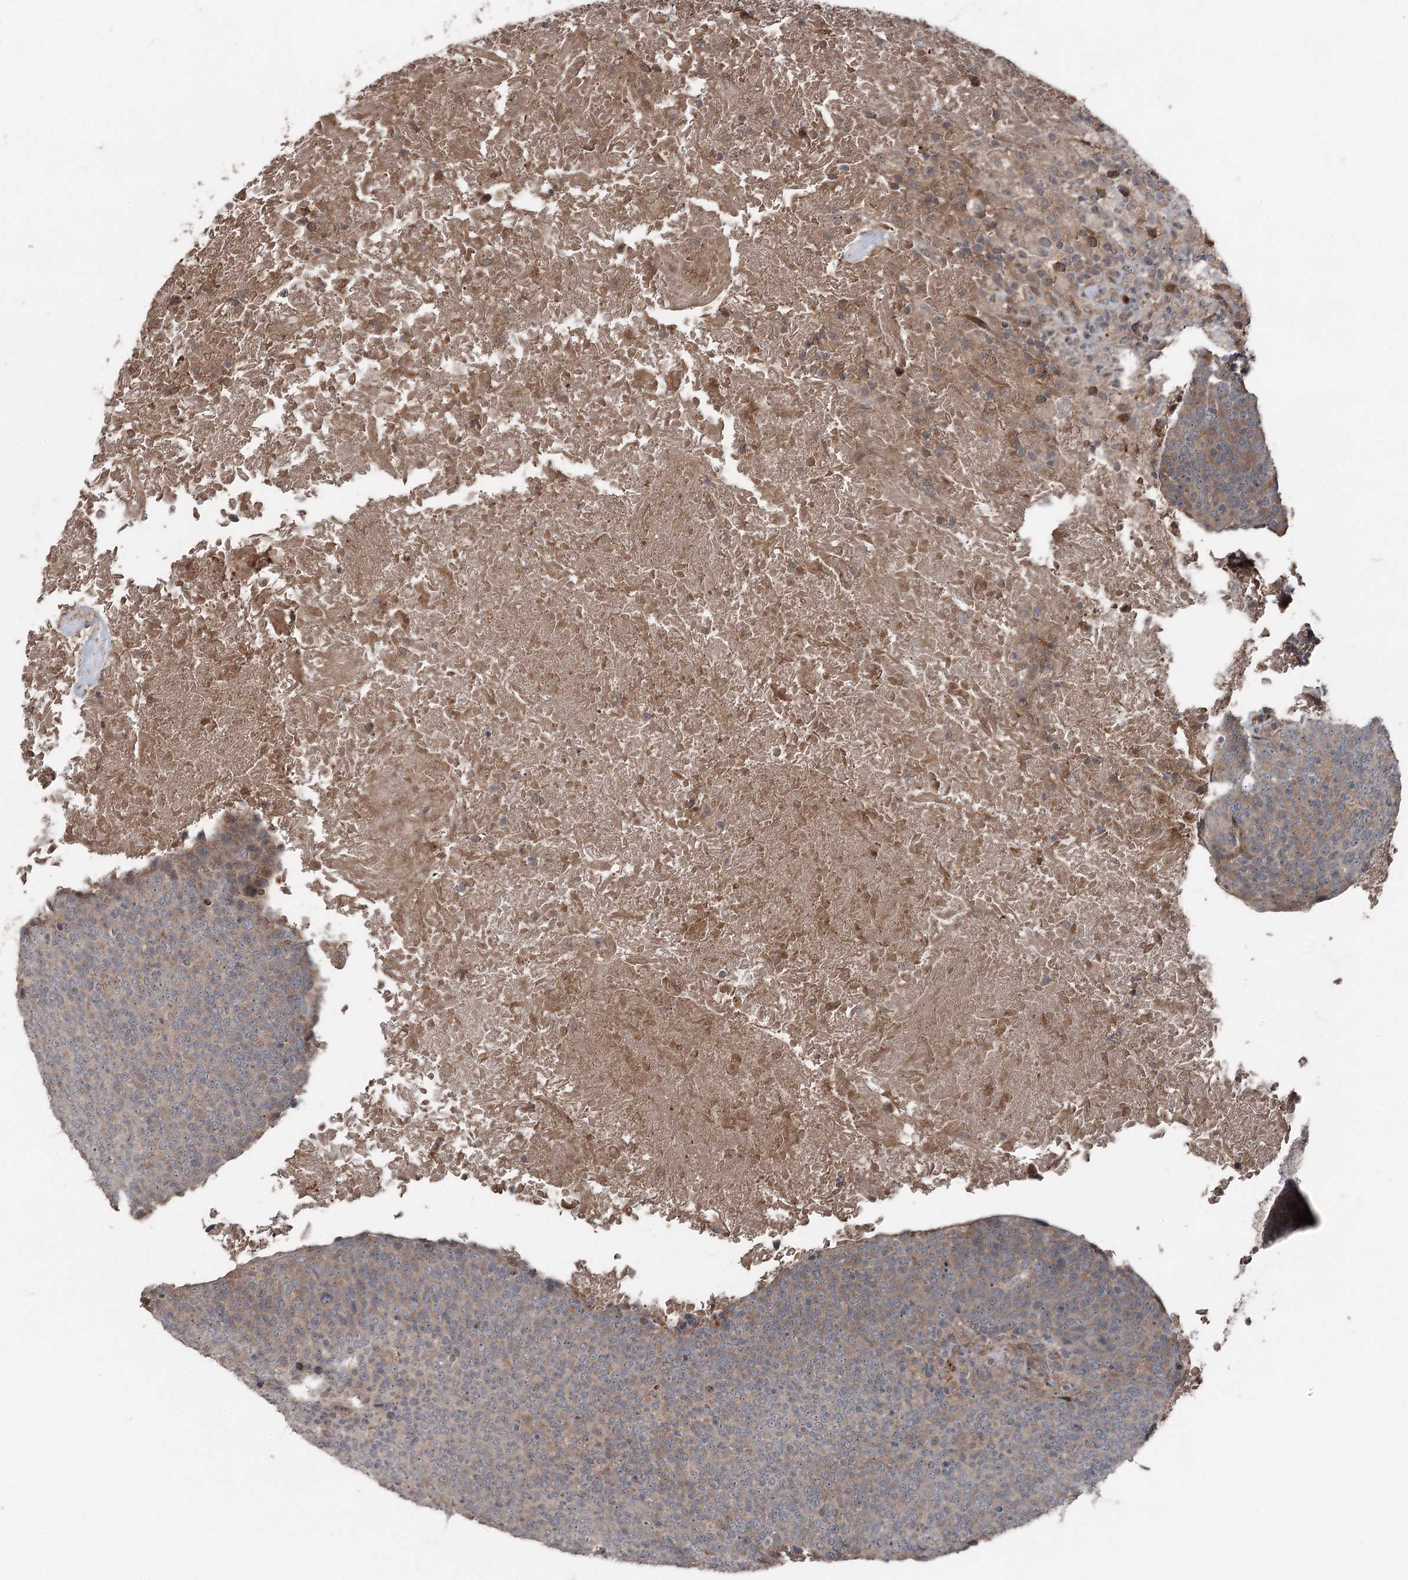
{"staining": {"intensity": "weak", "quantity": "25%-75%", "location": "cytoplasmic/membranous"}, "tissue": "head and neck cancer", "cell_type": "Tumor cells", "image_type": "cancer", "snomed": [{"axis": "morphology", "description": "Squamous cell carcinoma, NOS"}, {"axis": "morphology", "description": "Squamous cell carcinoma, metastatic, NOS"}, {"axis": "topography", "description": "Lymph node"}, {"axis": "topography", "description": "Head-Neck"}], "caption": "A high-resolution micrograph shows immunohistochemistry staining of metastatic squamous cell carcinoma (head and neck), which reveals weak cytoplasmic/membranous positivity in about 25%-75% of tumor cells. The protein of interest is stained brown, and the nuclei are stained in blue (DAB (3,3'-diaminobenzidine) IHC with brightfield microscopy, high magnification).", "gene": "MAPK8IP2", "patient": {"sex": "male", "age": 62}}